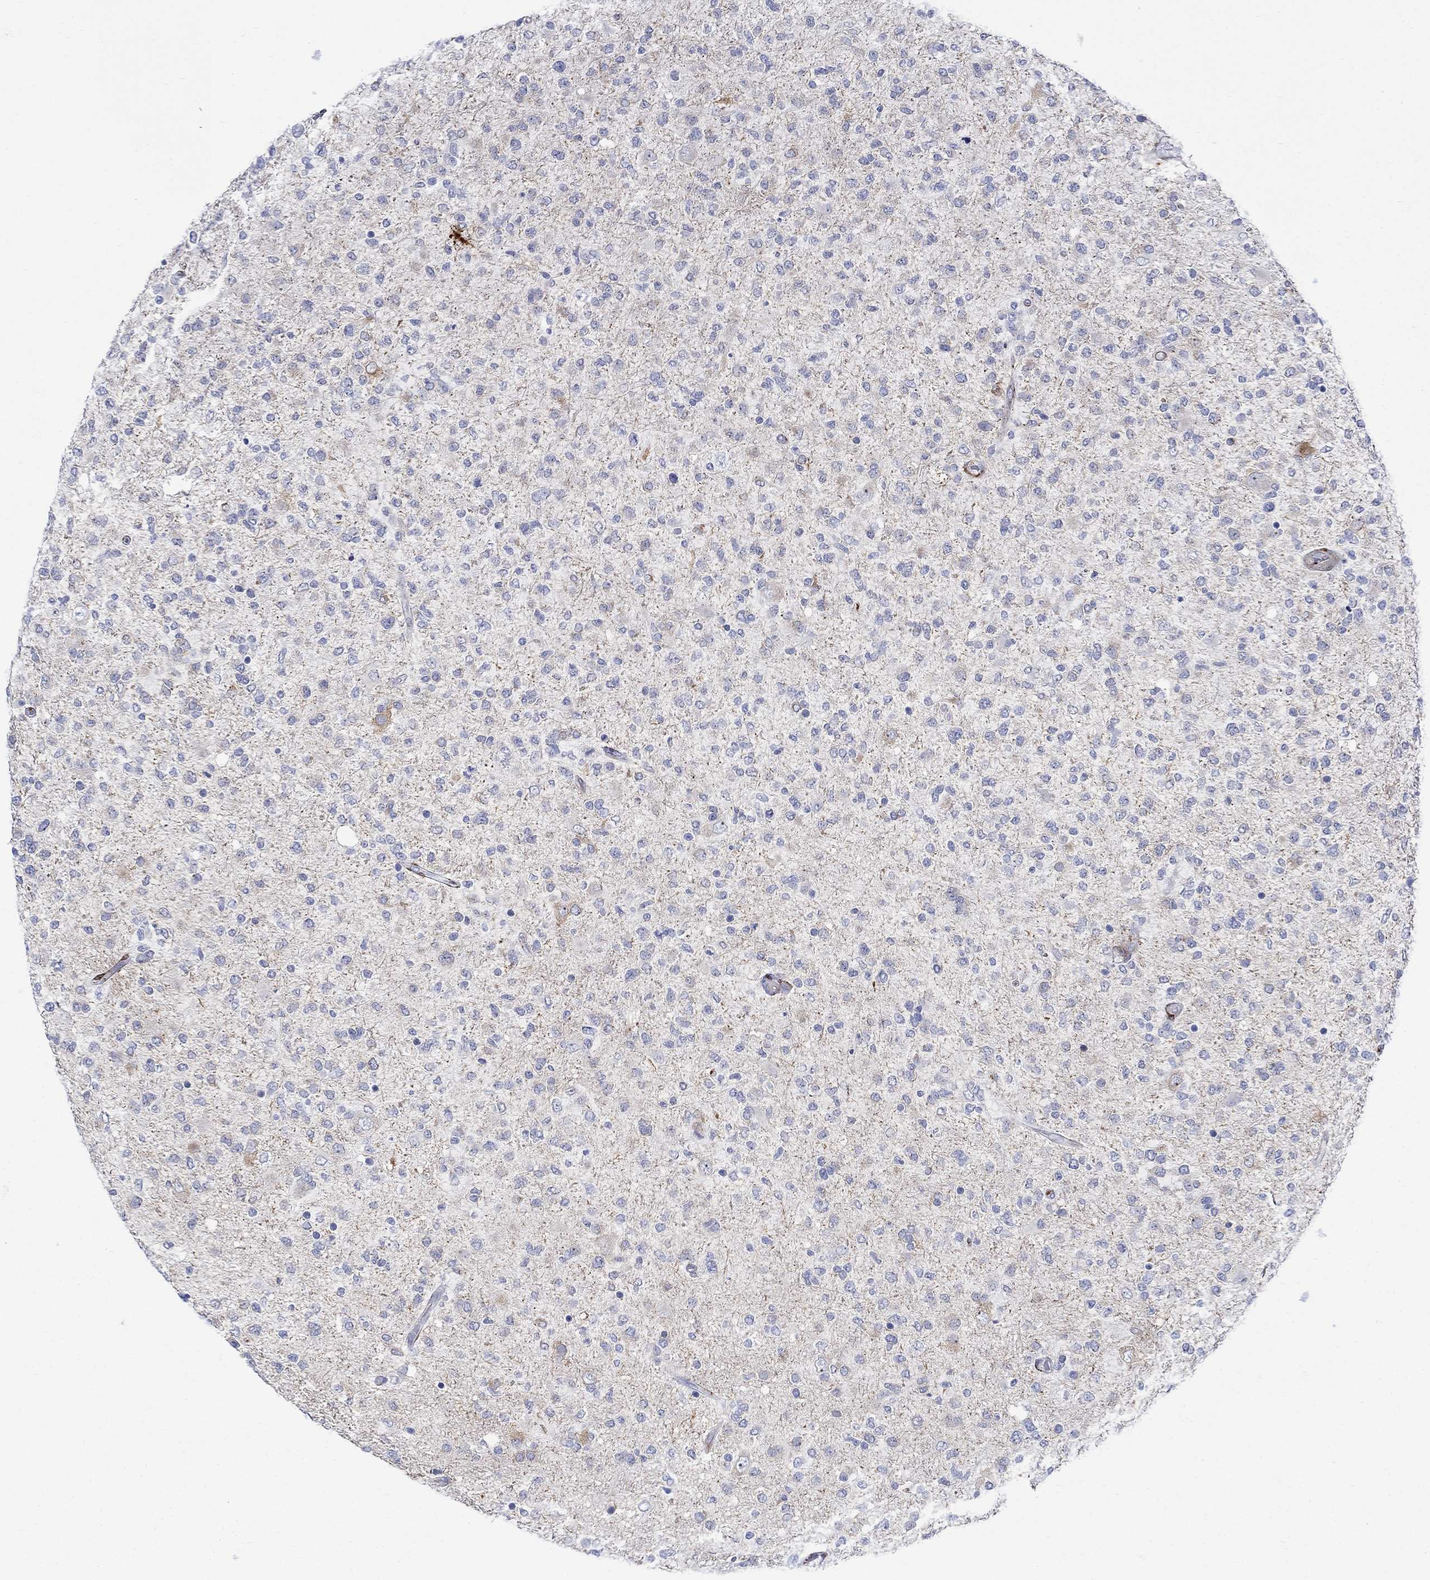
{"staining": {"intensity": "weak", "quantity": "<25%", "location": "cytoplasmic/membranous"}, "tissue": "glioma", "cell_type": "Tumor cells", "image_type": "cancer", "snomed": [{"axis": "morphology", "description": "Glioma, malignant, High grade"}, {"axis": "topography", "description": "Cerebral cortex"}], "caption": "The immunohistochemistry photomicrograph has no significant positivity in tumor cells of malignant high-grade glioma tissue.", "gene": "KSR2", "patient": {"sex": "male", "age": 70}}